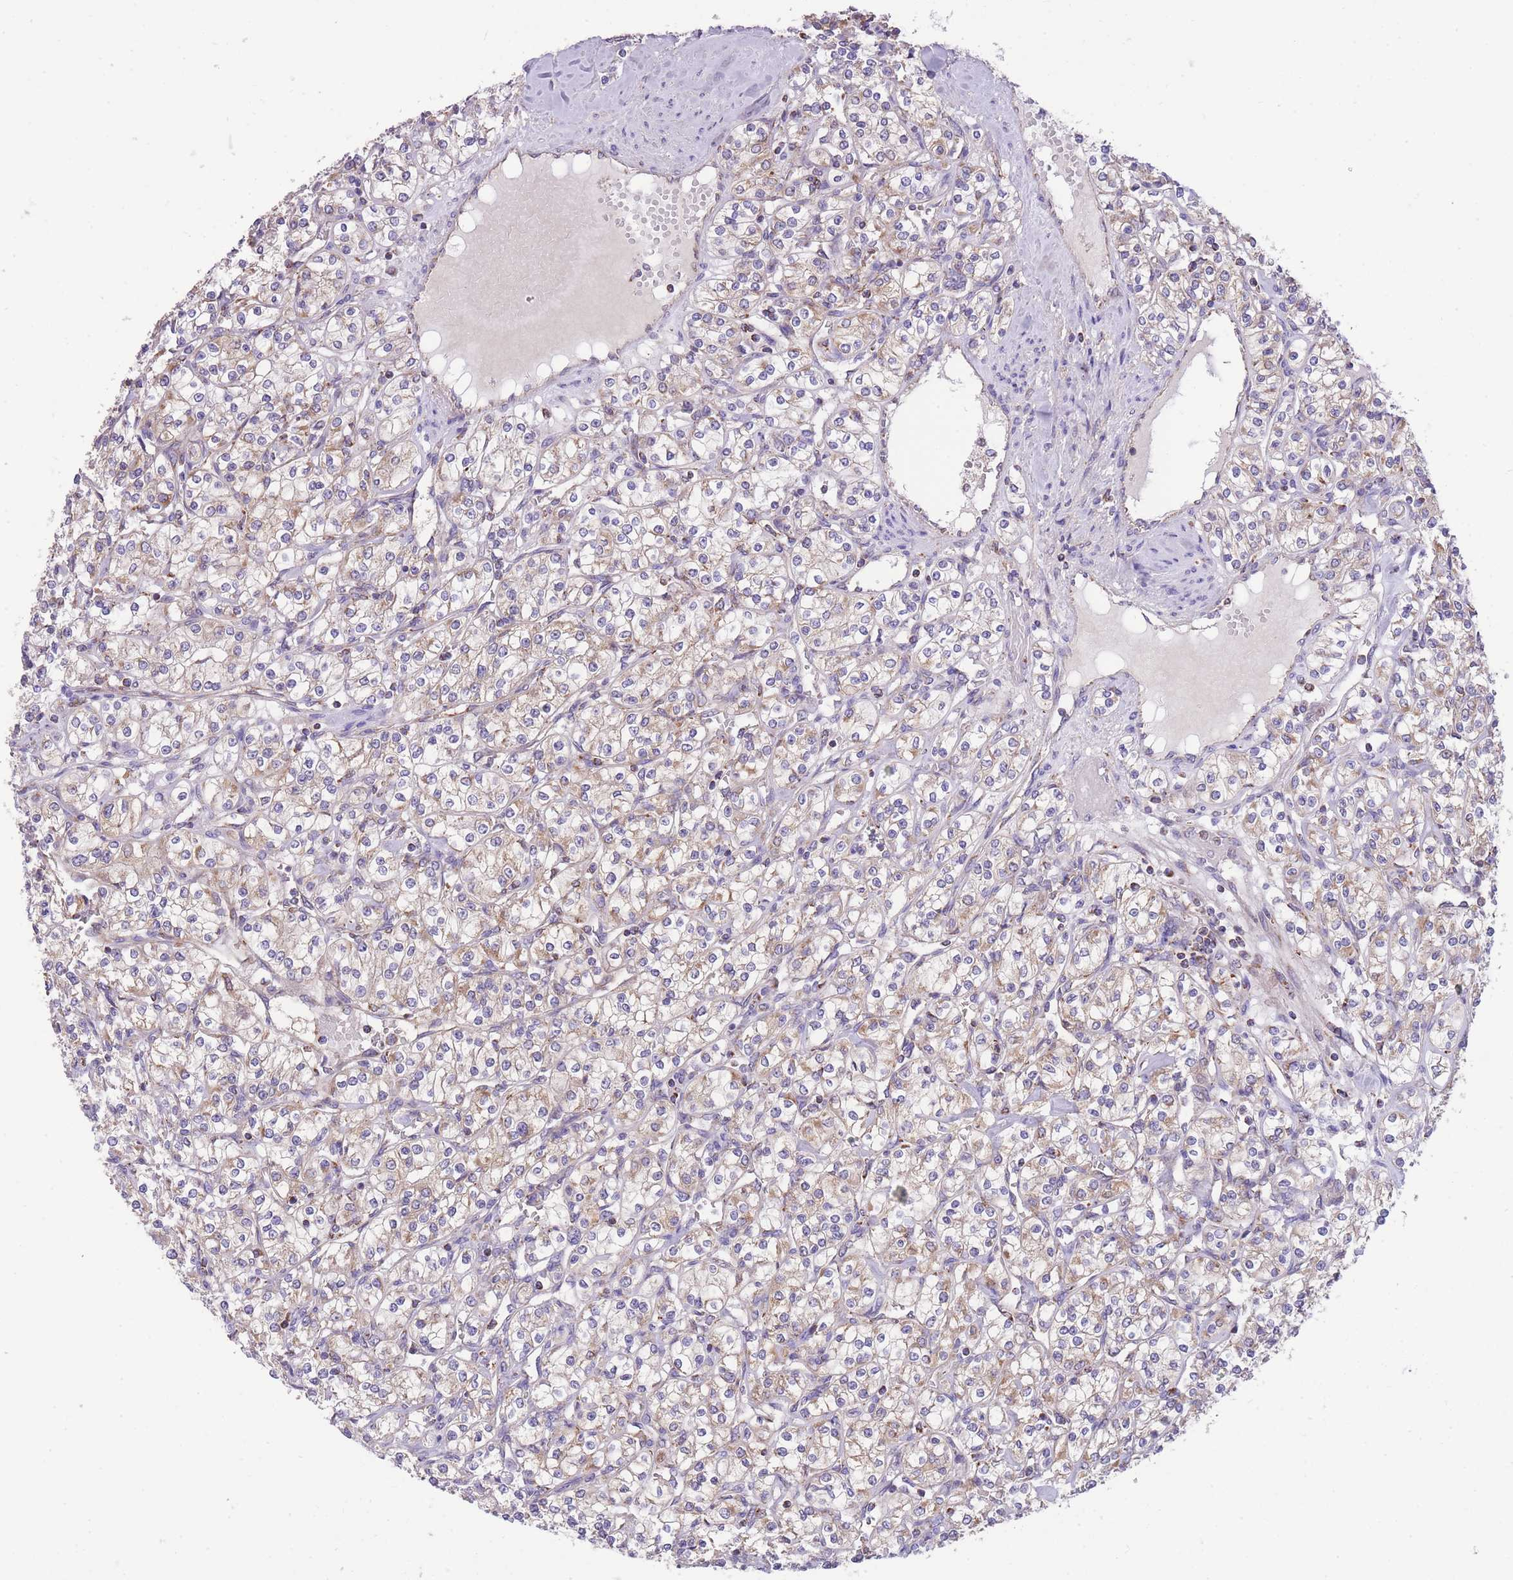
{"staining": {"intensity": "moderate", "quantity": "<25%", "location": "cytoplasmic/membranous"}, "tissue": "renal cancer", "cell_type": "Tumor cells", "image_type": "cancer", "snomed": [{"axis": "morphology", "description": "Adenocarcinoma, NOS"}, {"axis": "topography", "description": "Kidney"}], "caption": "Human renal cancer (adenocarcinoma) stained with a protein marker reveals moderate staining in tumor cells.", "gene": "ST3GAL3", "patient": {"sex": "male", "age": 77}}